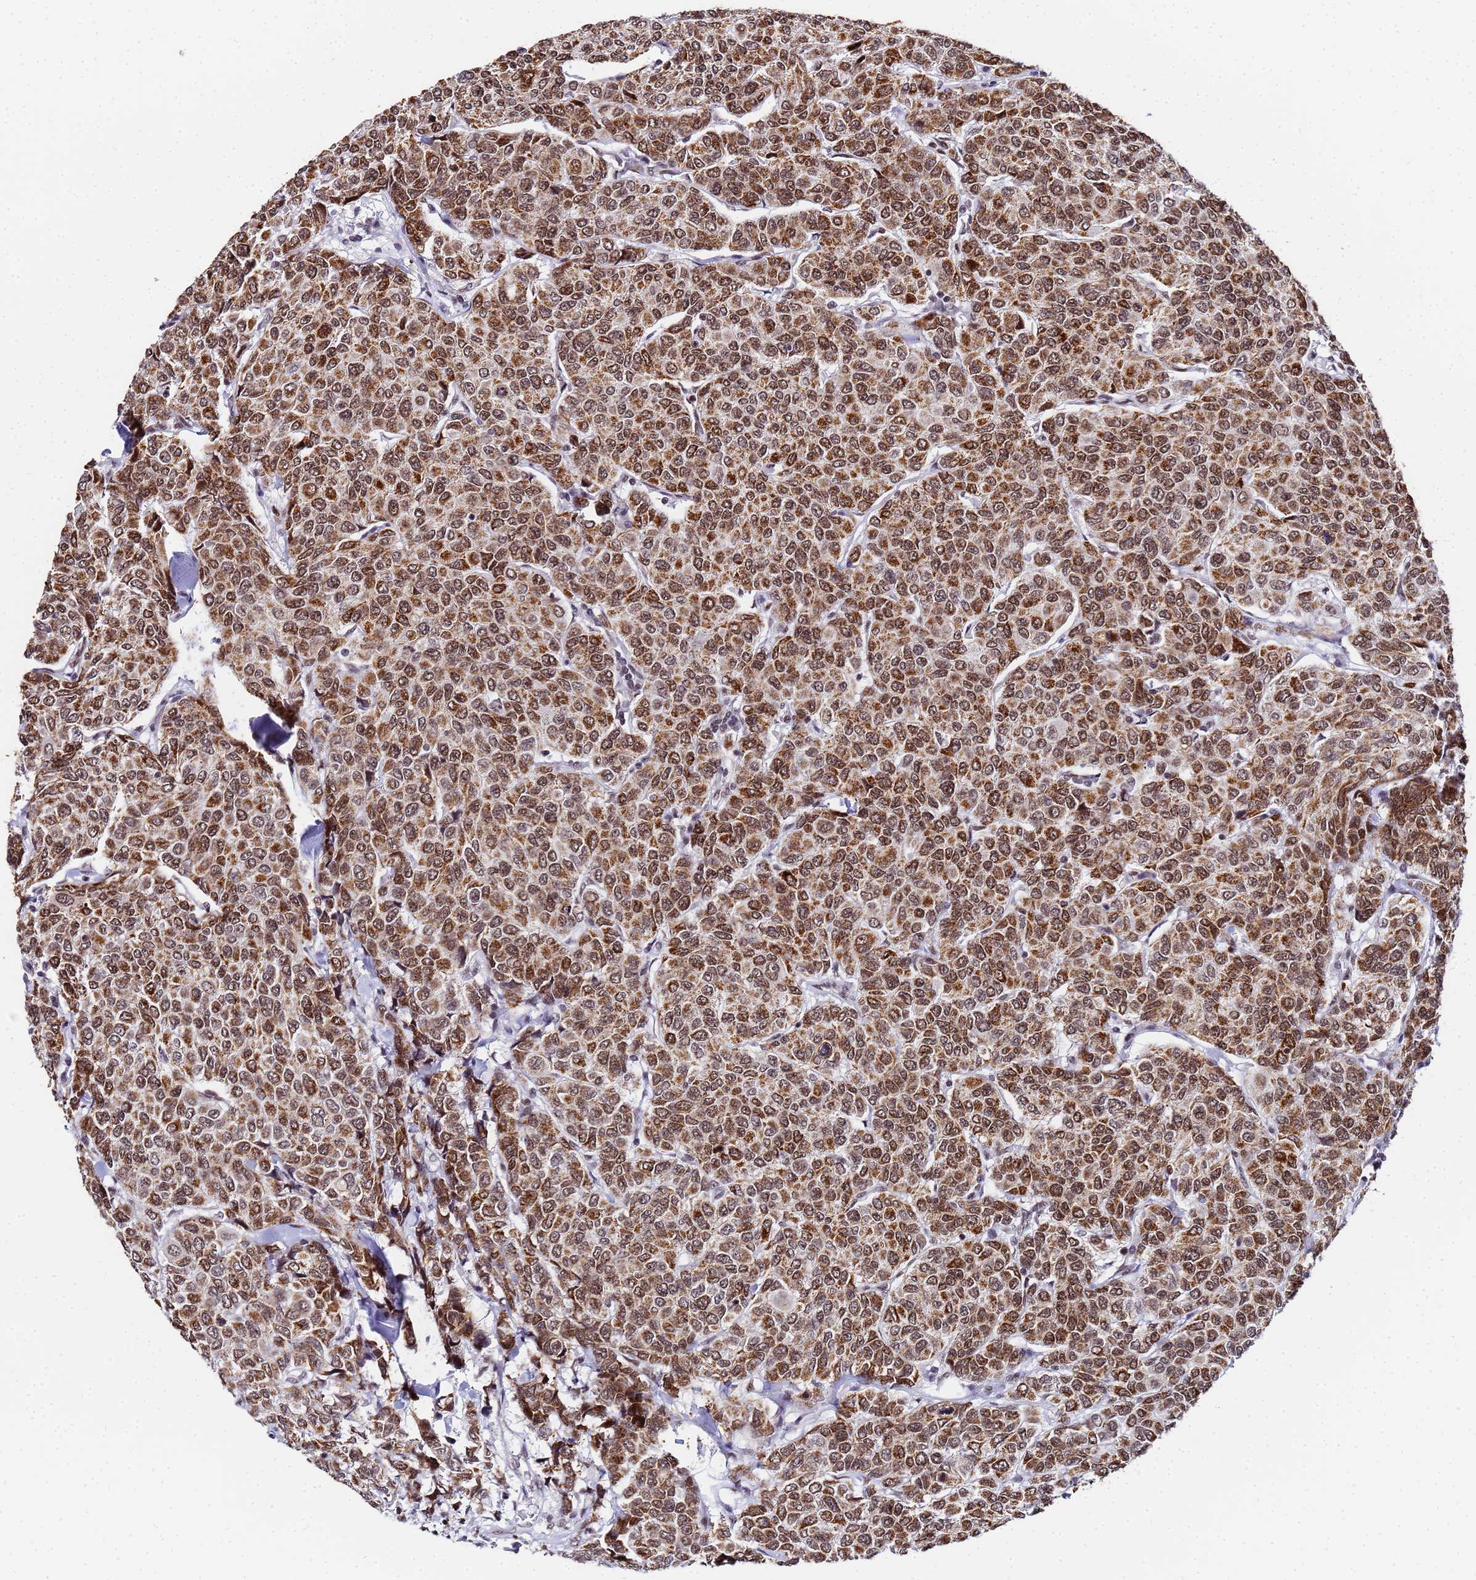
{"staining": {"intensity": "moderate", "quantity": ">75%", "location": "cytoplasmic/membranous,nuclear"}, "tissue": "breast cancer", "cell_type": "Tumor cells", "image_type": "cancer", "snomed": [{"axis": "morphology", "description": "Duct carcinoma"}, {"axis": "topography", "description": "Breast"}], "caption": "This photomicrograph reveals immunohistochemistry (IHC) staining of human breast invasive ductal carcinoma, with medium moderate cytoplasmic/membranous and nuclear positivity in approximately >75% of tumor cells.", "gene": "CKMT1A", "patient": {"sex": "female", "age": 55}}